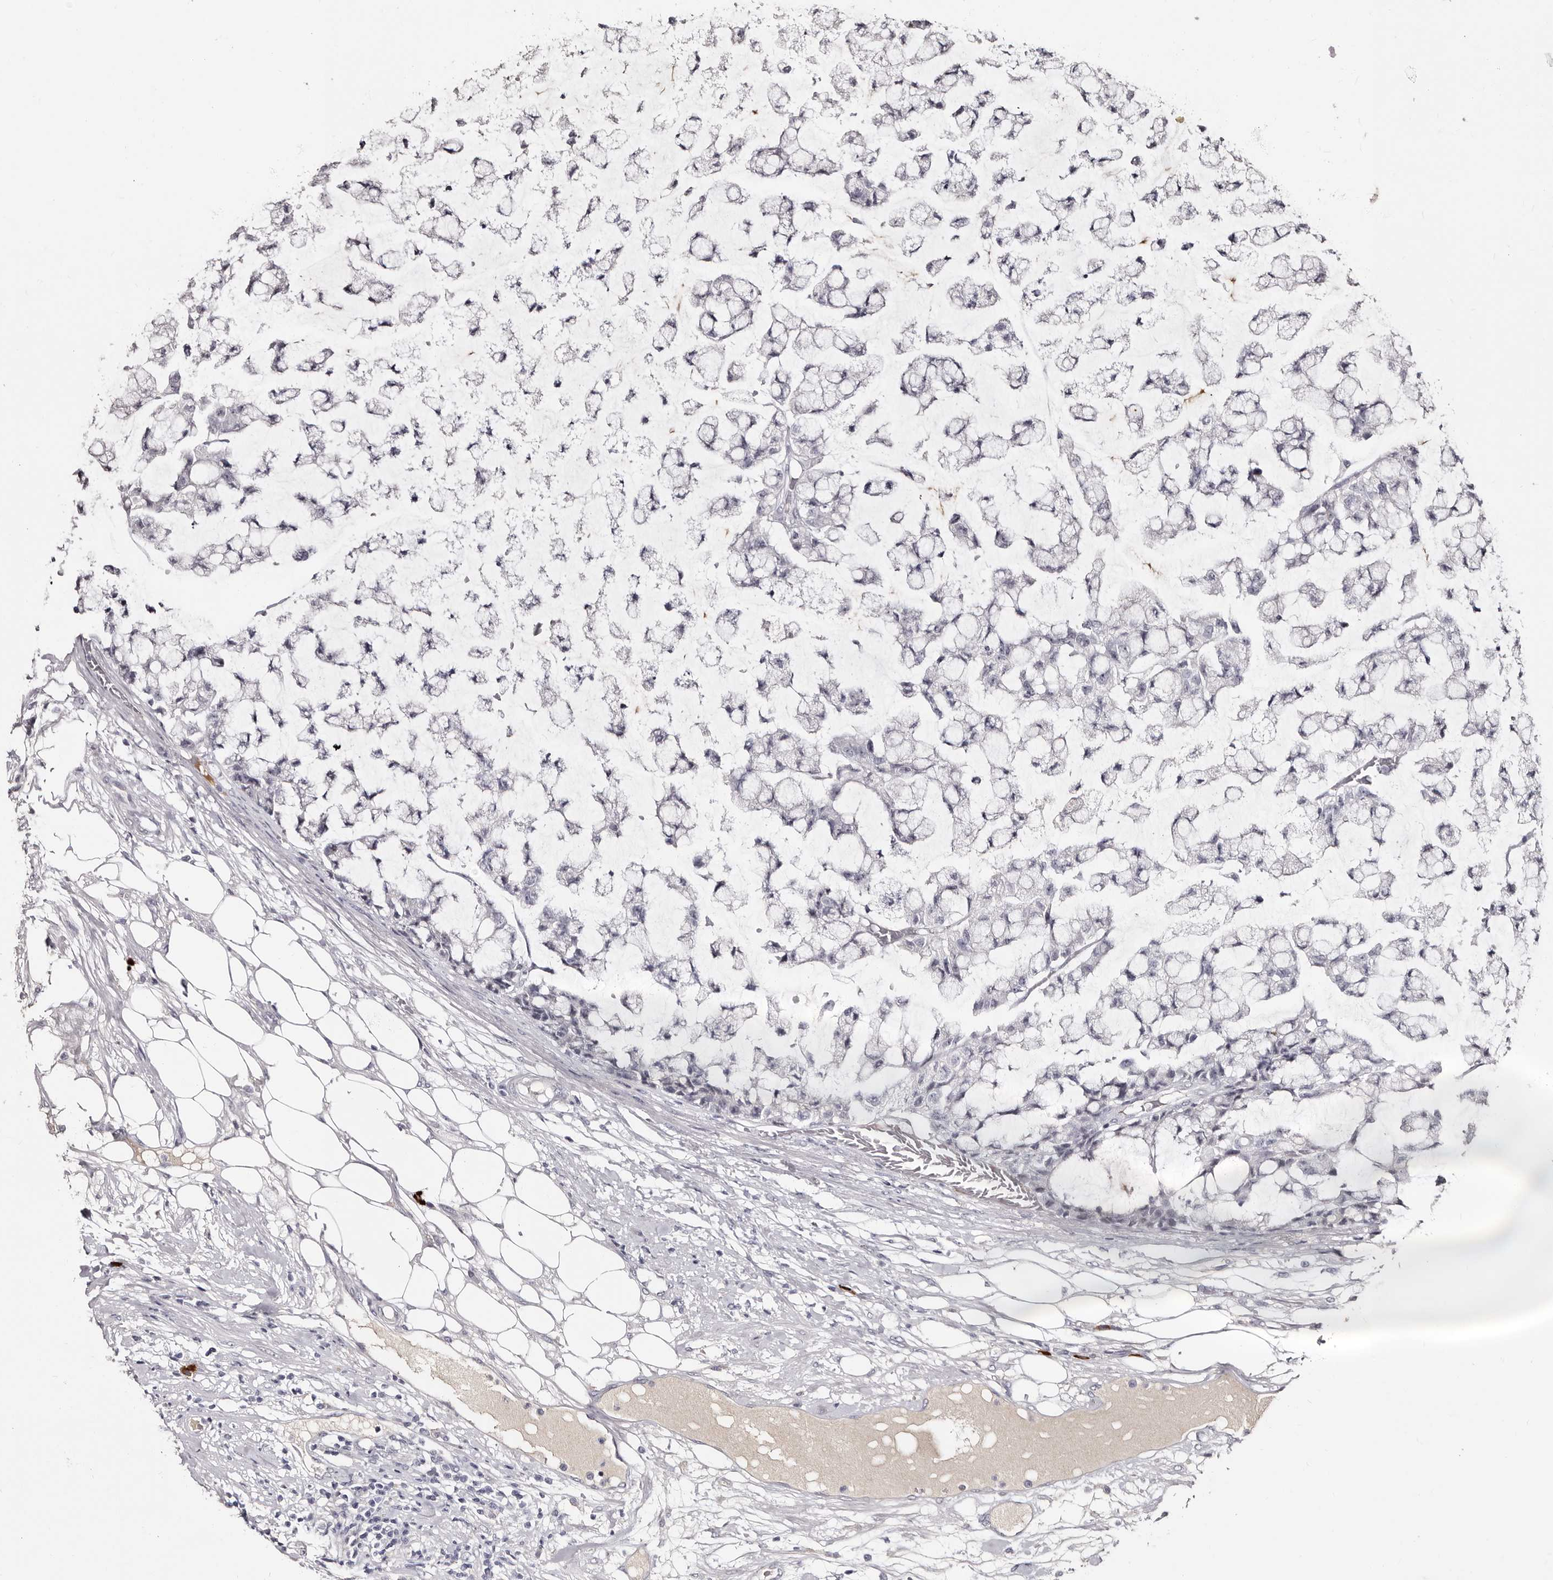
{"staining": {"intensity": "negative", "quantity": "none", "location": "none"}, "tissue": "colorectal cancer", "cell_type": "Tumor cells", "image_type": "cancer", "snomed": [{"axis": "morphology", "description": "Adenocarcinoma, NOS"}, {"axis": "topography", "description": "Colon"}], "caption": "This is a image of immunohistochemistry staining of adenocarcinoma (colorectal), which shows no expression in tumor cells.", "gene": "TBC1D22B", "patient": {"sex": "female", "age": 84}}